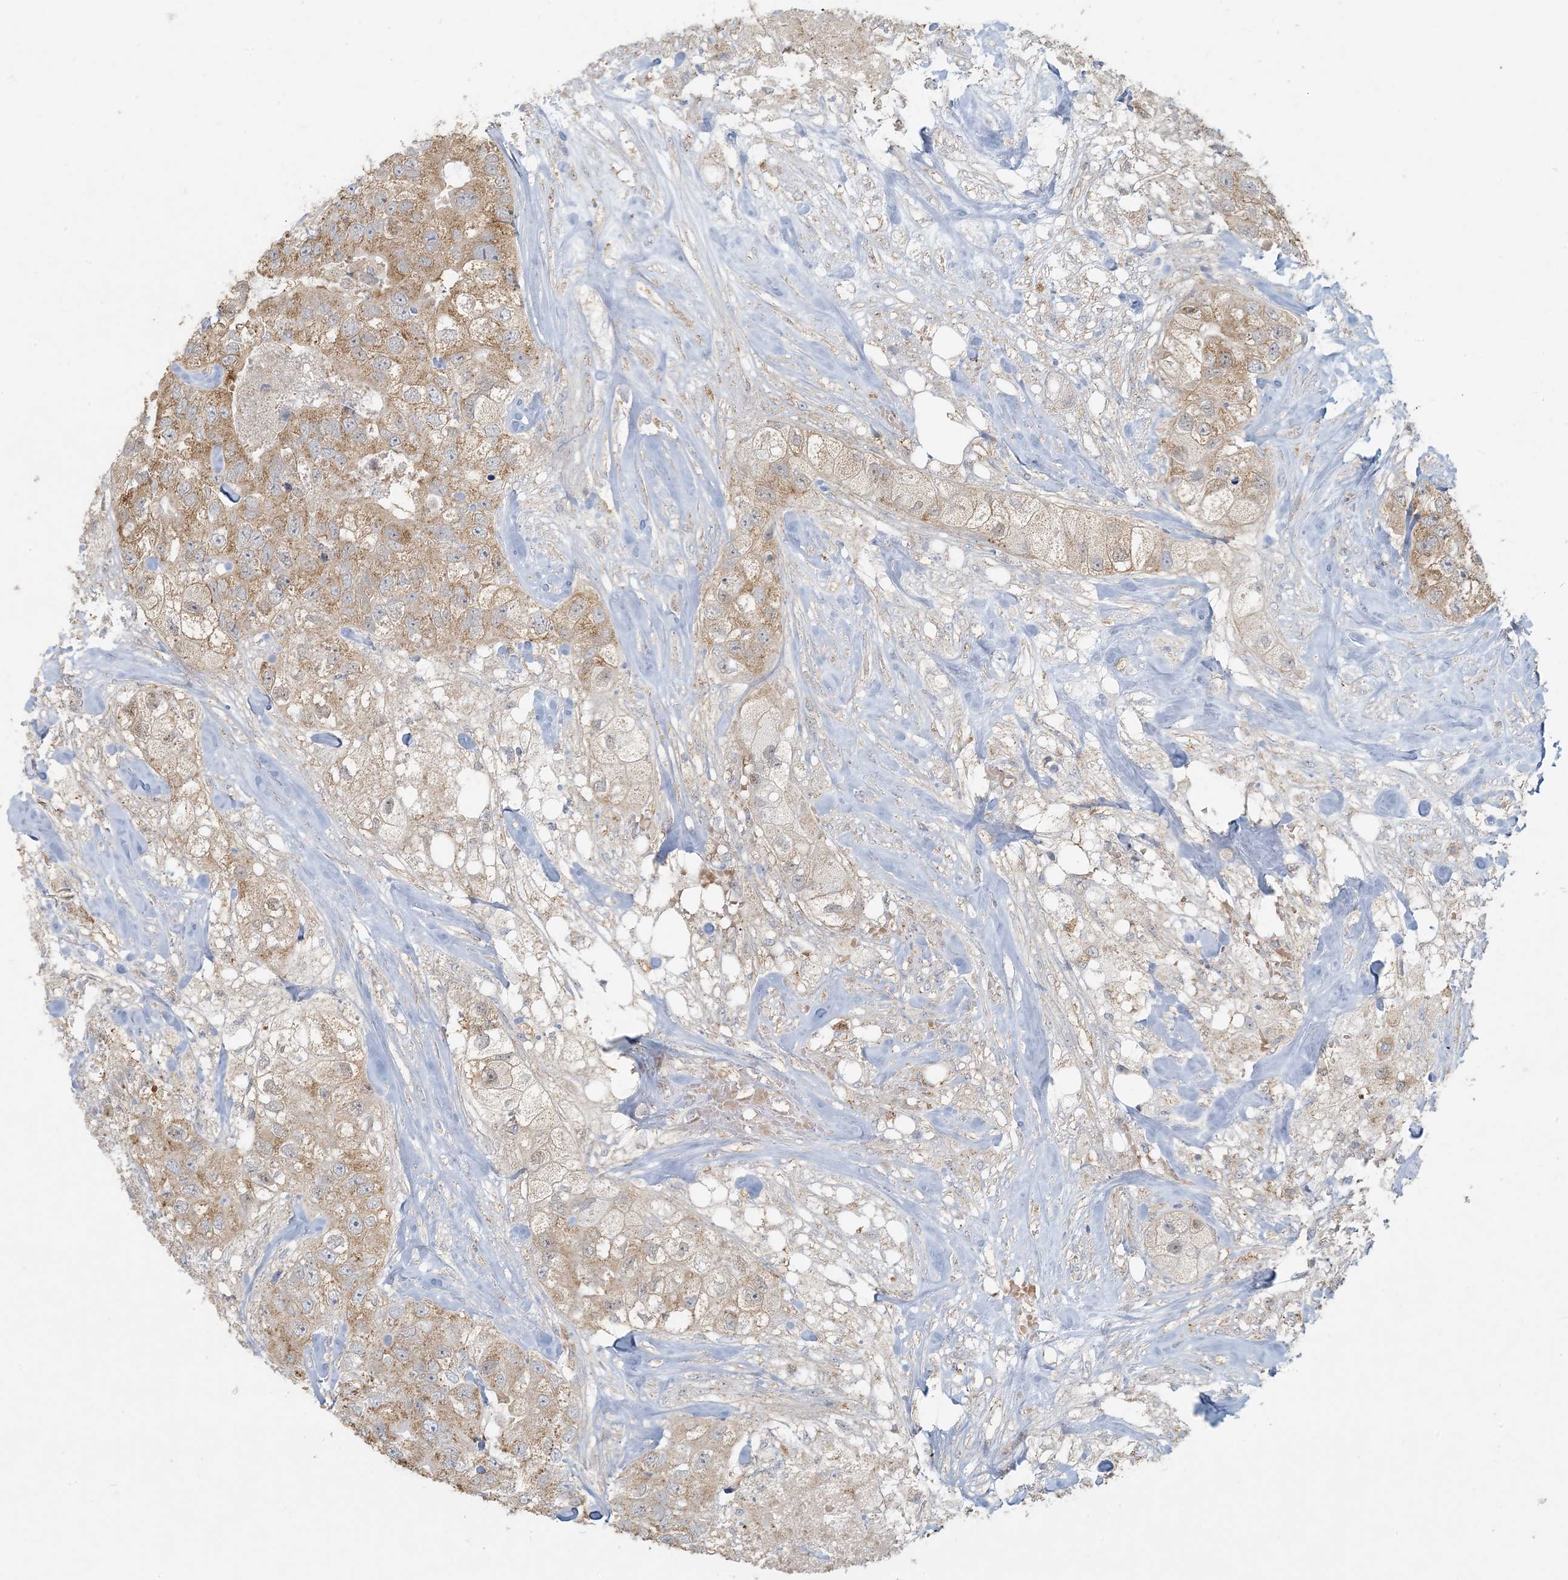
{"staining": {"intensity": "moderate", "quantity": ">75%", "location": "cytoplasmic/membranous"}, "tissue": "breast cancer", "cell_type": "Tumor cells", "image_type": "cancer", "snomed": [{"axis": "morphology", "description": "Duct carcinoma"}, {"axis": "topography", "description": "Breast"}], "caption": "A medium amount of moderate cytoplasmic/membranous expression is identified in approximately >75% of tumor cells in breast invasive ductal carcinoma tissue.", "gene": "HACL1", "patient": {"sex": "female", "age": 62}}